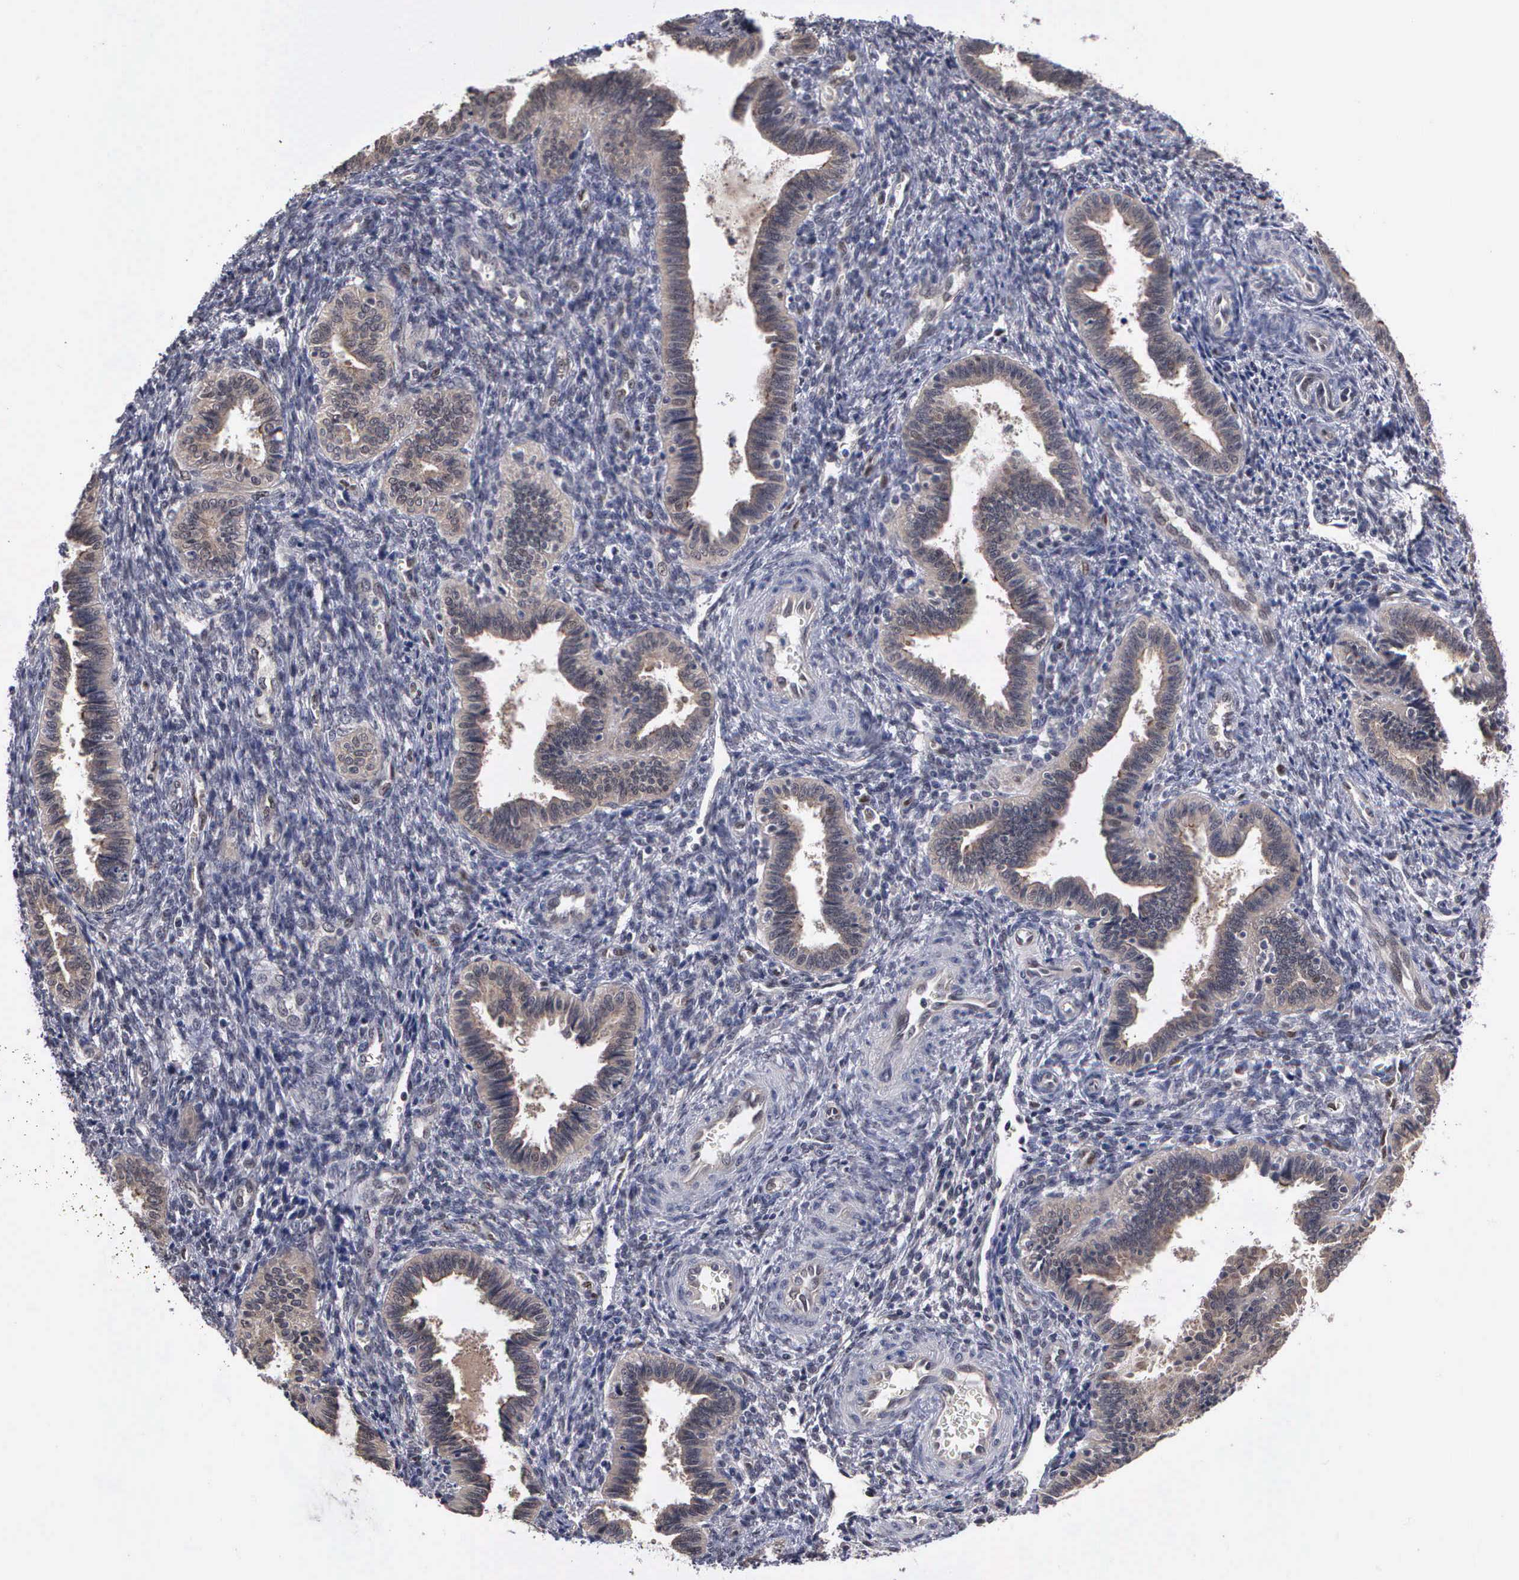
{"staining": {"intensity": "negative", "quantity": "none", "location": "none"}, "tissue": "endometrium", "cell_type": "Cells in endometrial stroma", "image_type": "normal", "snomed": [{"axis": "morphology", "description": "Normal tissue, NOS"}, {"axis": "topography", "description": "Endometrium"}], "caption": "DAB immunohistochemical staining of benign endometrium demonstrates no significant expression in cells in endometrial stroma. Brightfield microscopy of IHC stained with DAB (3,3'-diaminobenzidine) (brown) and hematoxylin (blue), captured at high magnification.", "gene": "ZBTB33", "patient": {"sex": "female", "age": 36}}